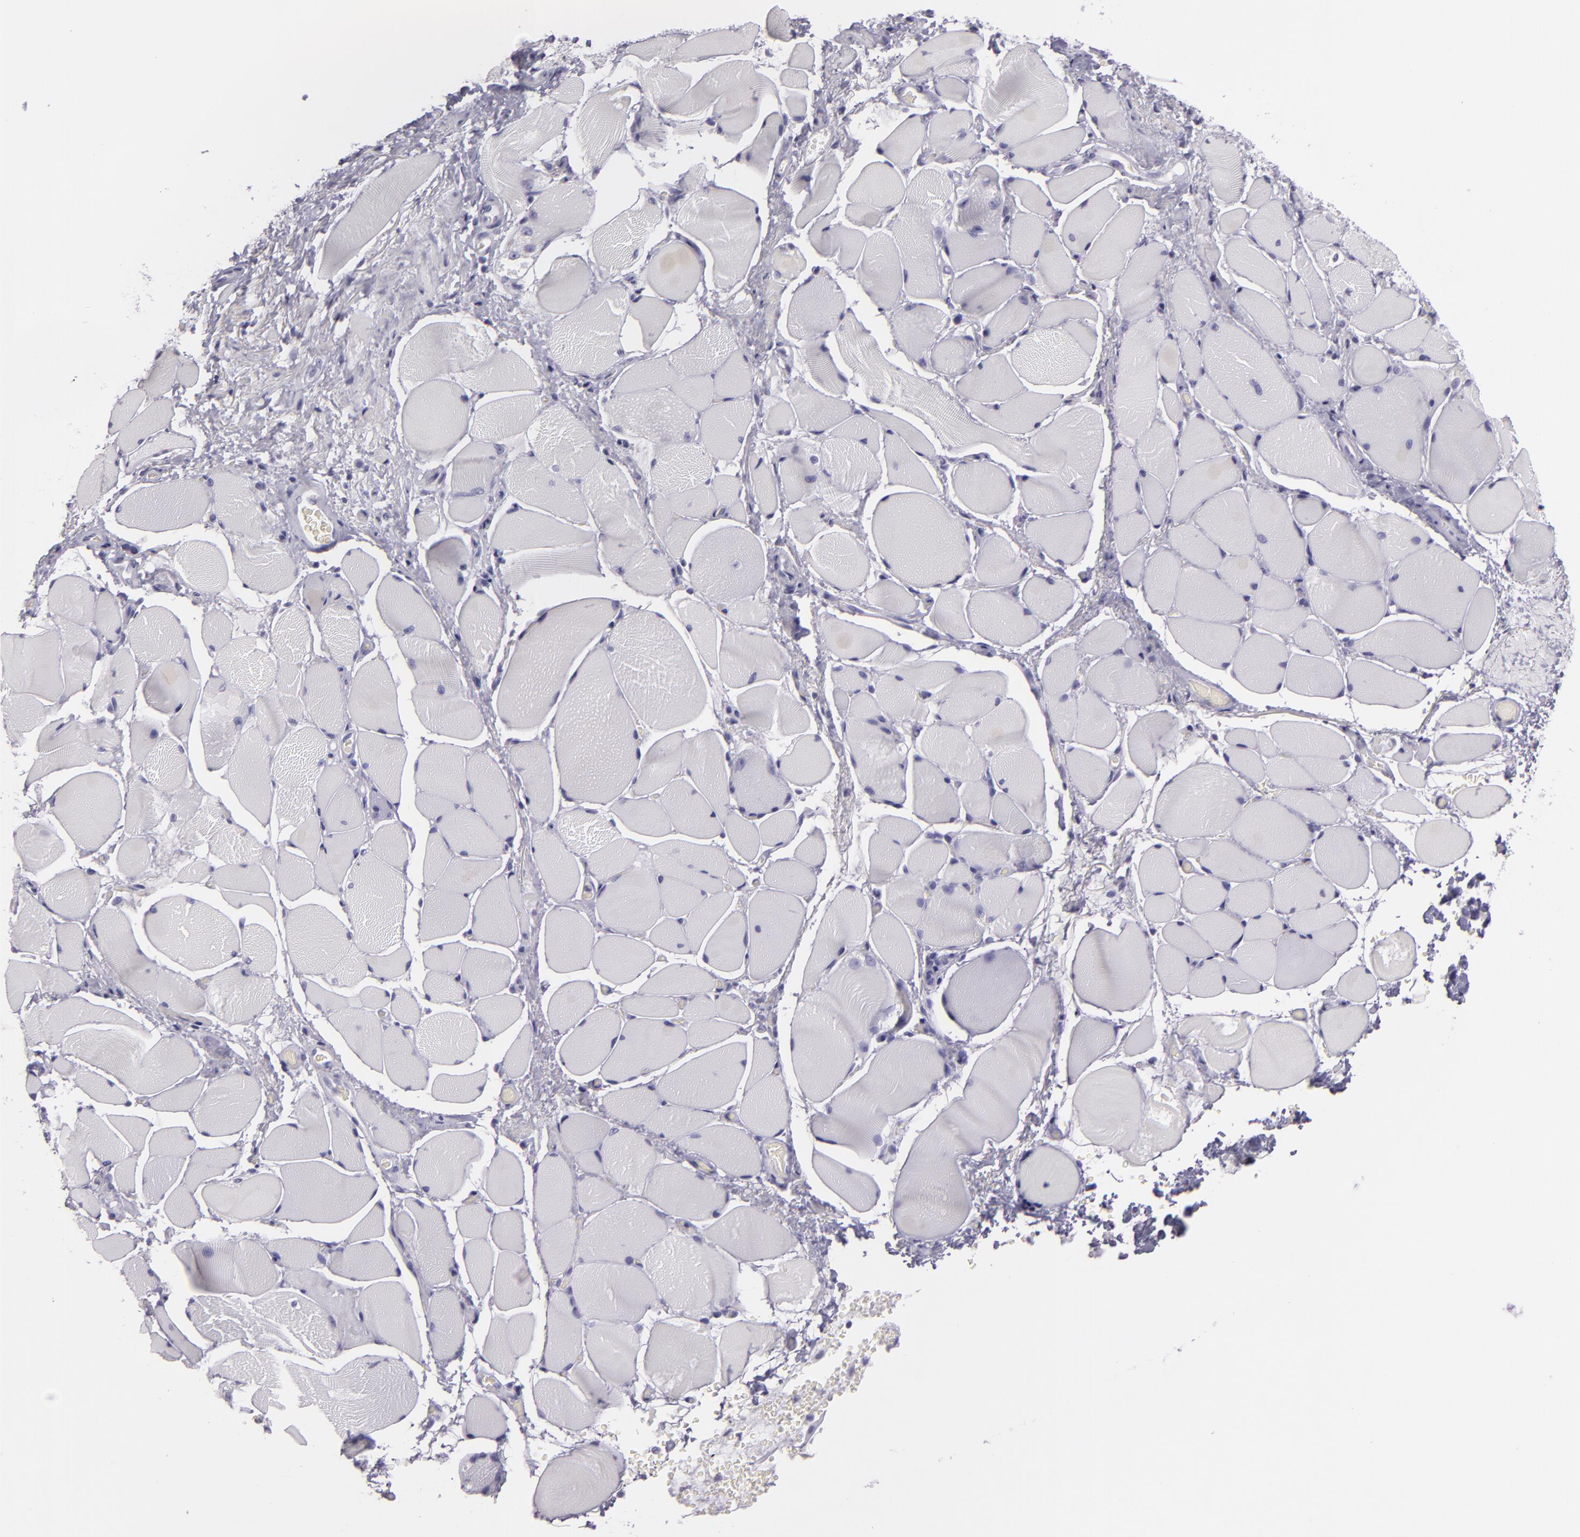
{"staining": {"intensity": "negative", "quantity": "none", "location": "none"}, "tissue": "esophagus", "cell_type": "Squamous epithelial cells", "image_type": "normal", "snomed": [{"axis": "morphology", "description": "Normal tissue, NOS"}, {"axis": "topography", "description": "Esophagus"}], "caption": "This is a histopathology image of IHC staining of normal esophagus, which shows no staining in squamous epithelial cells.", "gene": "MUC6", "patient": {"sex": "female", "age": 61}}